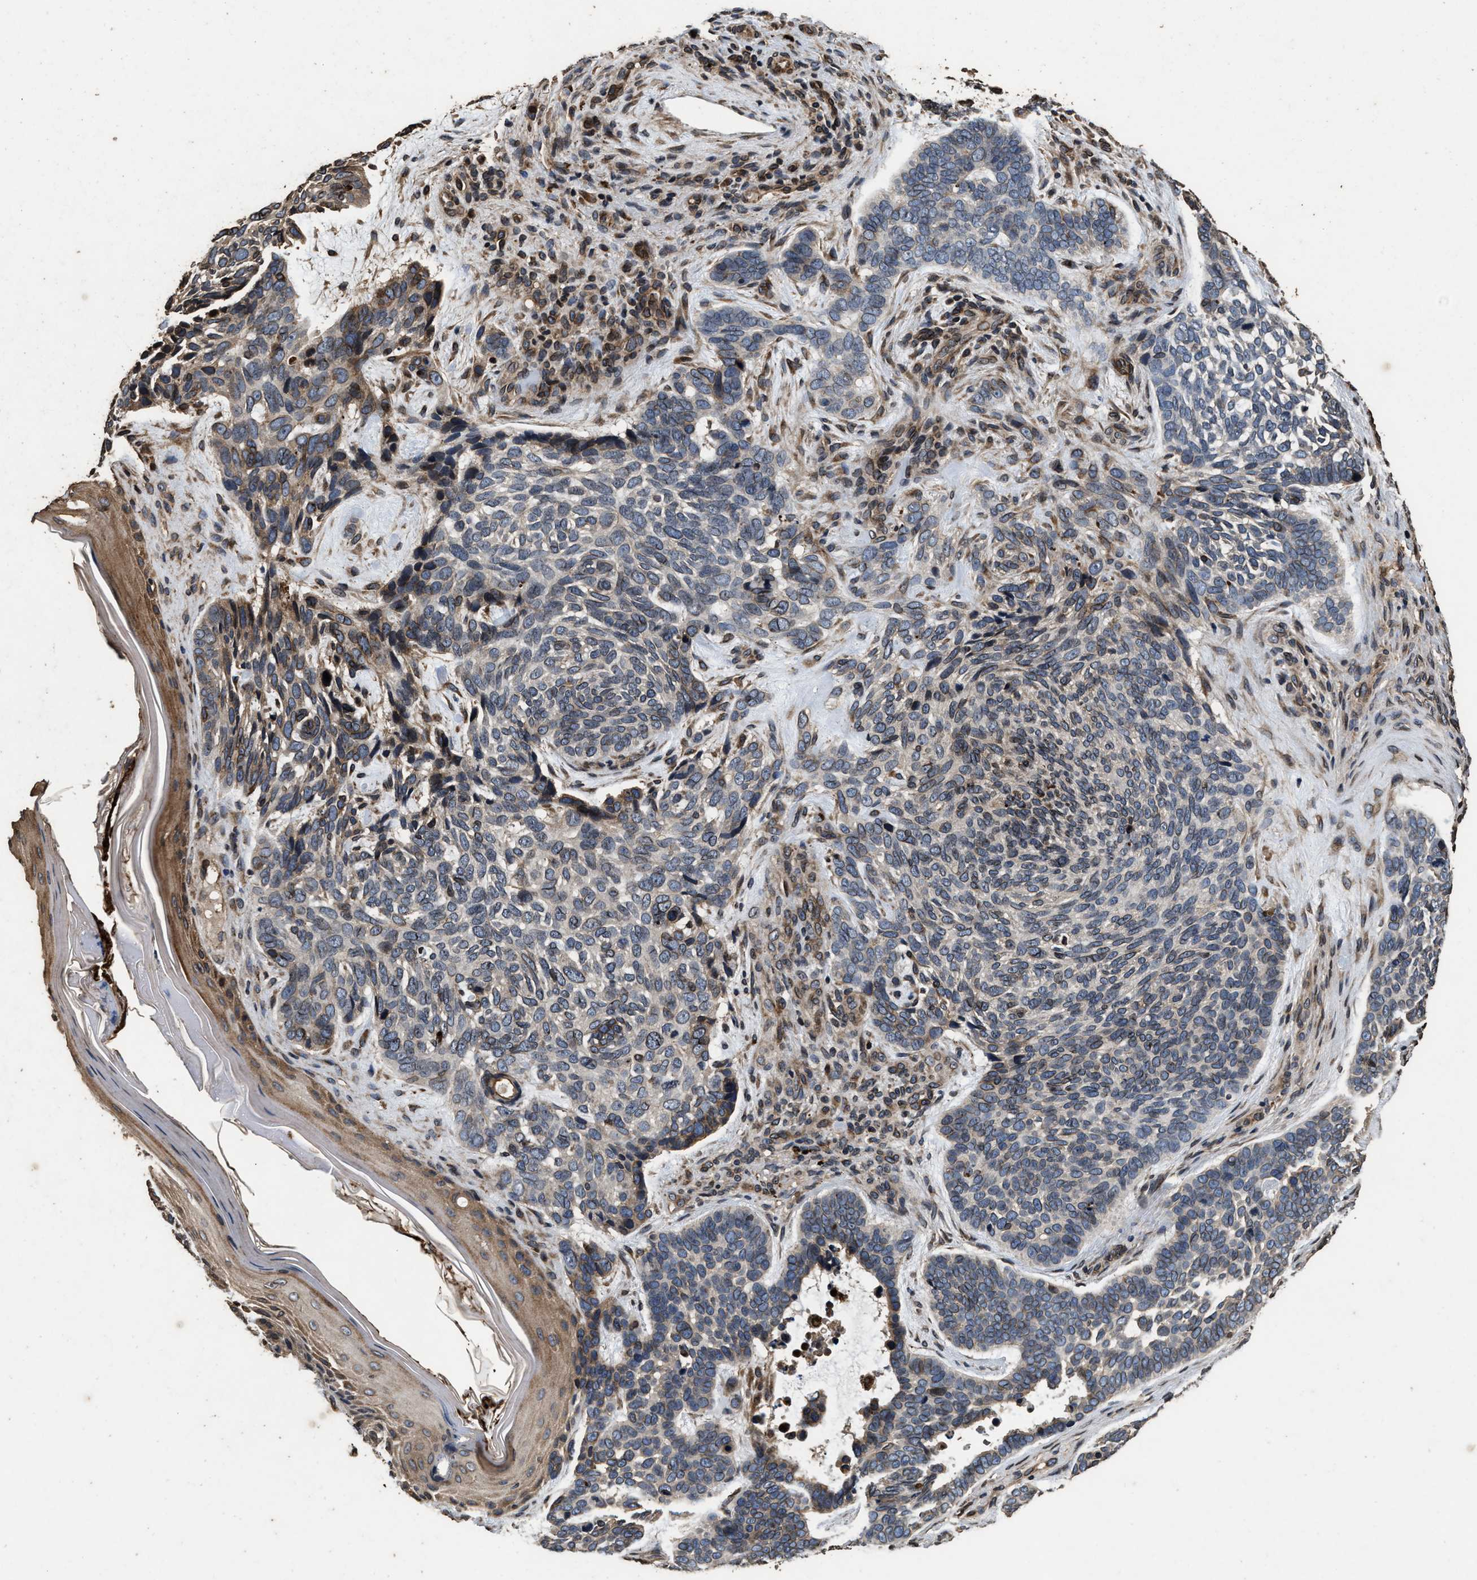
{"staining": {"intensity": "moderate", "quantity": "<25%", "location": "cytoplasmic/membranous"}, "tissue": "skin cancer", "cell_type": "Tumor cells", "image_type": "cancer", "snomed": [{"axis": "morphology", "description": "Basal cell carcinoma"}, {"axis": "topography", "description": "Skin"}, {"axis": "topography", "description": "Skin of head"}], "caption": "Human skin cancer stained with a brown dye displays moderate cytoplasmic/membranous positive staining in approximately <25% of tumor cells.", "gene": "ACCS", "patient": {"sex": "female", "age": 85}}